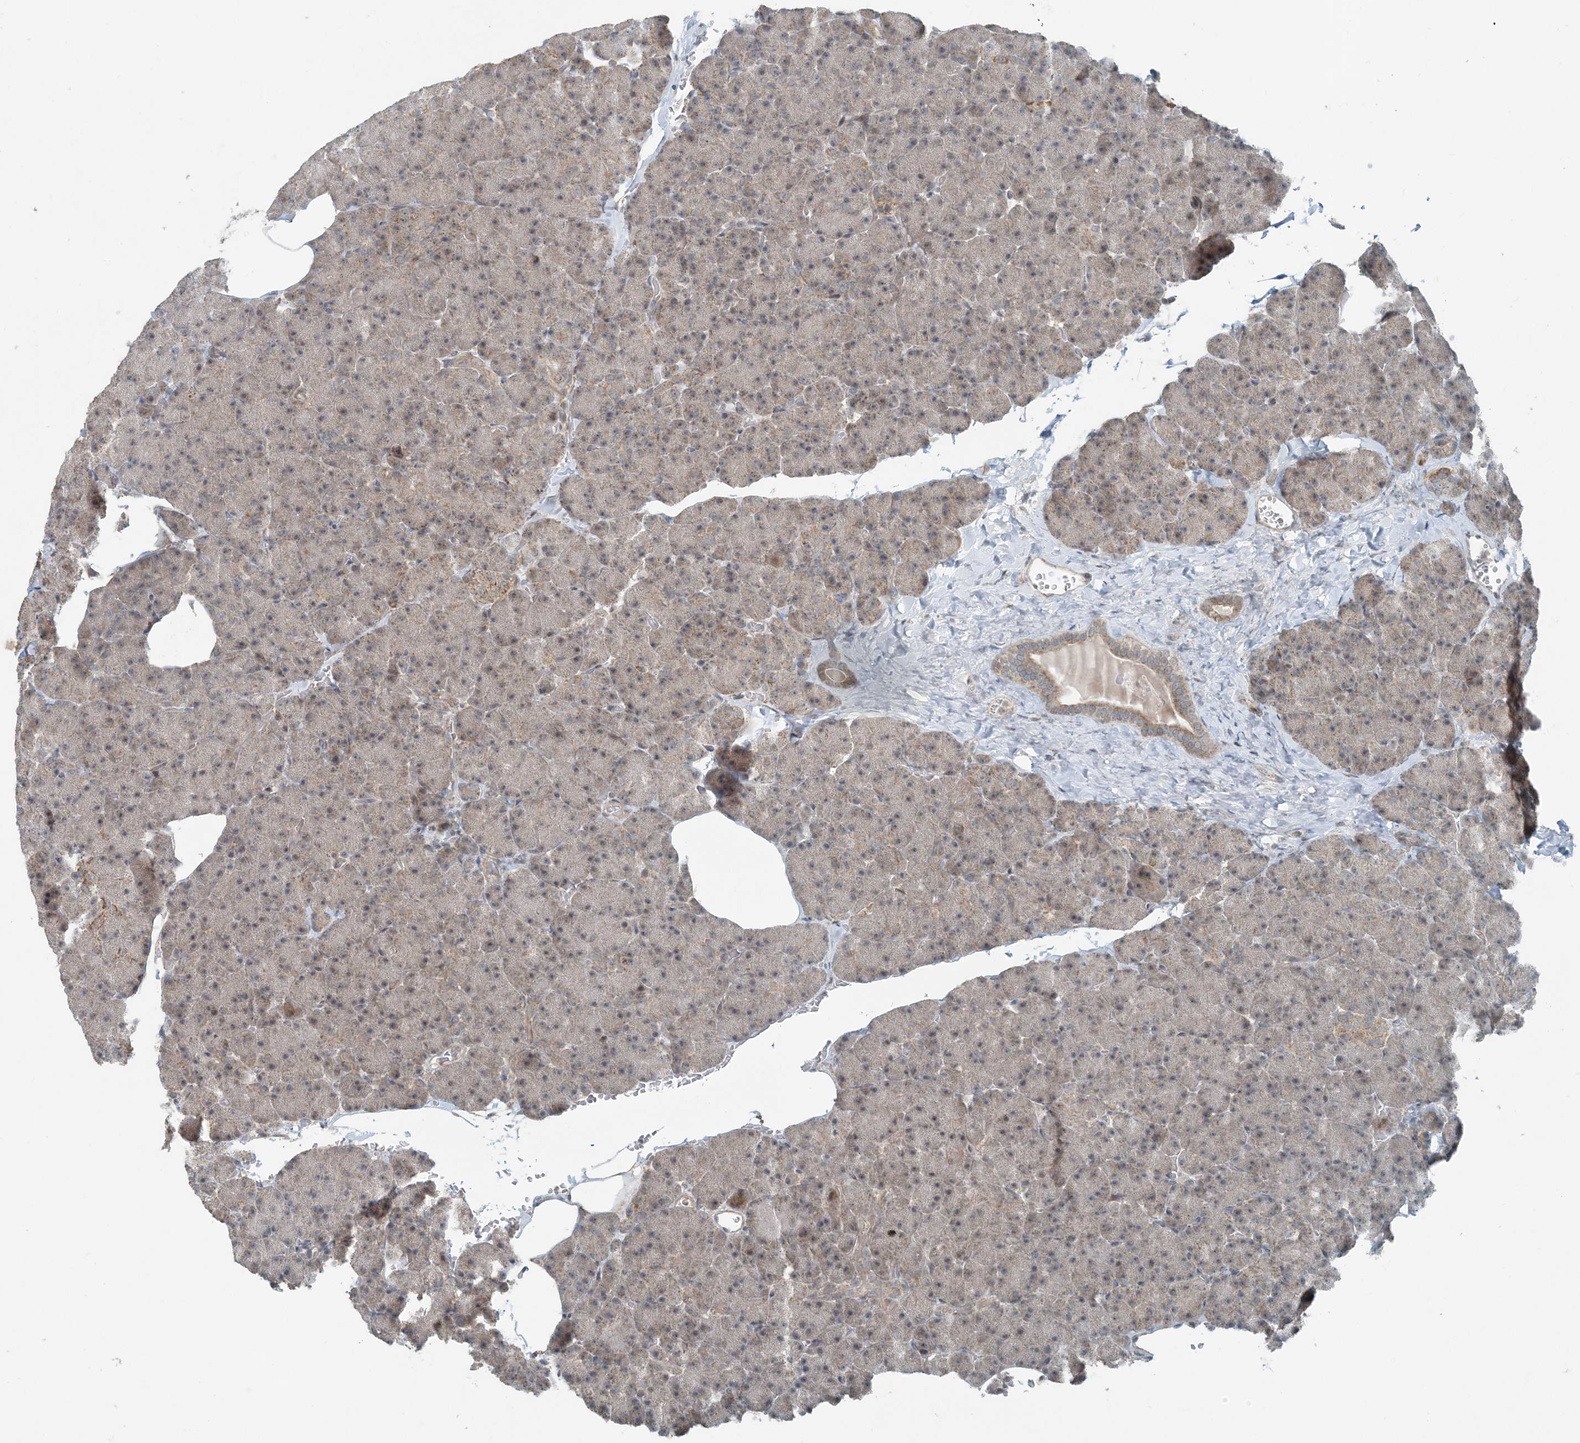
{"staining": {"intensity": "weak", "quantity": ">75%", "location": "cytoplasmic/membranous,nuclear"}, "tissue": "pancreas", "cell_type": "Exocrine glandular cells", "image_type": "normal", "snomed": [{"axis": "morphology", "description": "Normal tissue, NOS"}, {"axis": "morphology", "description": "Carcinoid, malignant, NOS"}, {"axis": "topography", "description": "Pancreas"}], "caption": "Approximately >75% of exocrine glandular cells in benign human pancreas demonstrate weak cytoplasmic/membranous,nuclear protein staining as visualized by brown immunohistochemical staining.", "gene": "MITD1", "patient": {"sex": "female", "age": 35}}